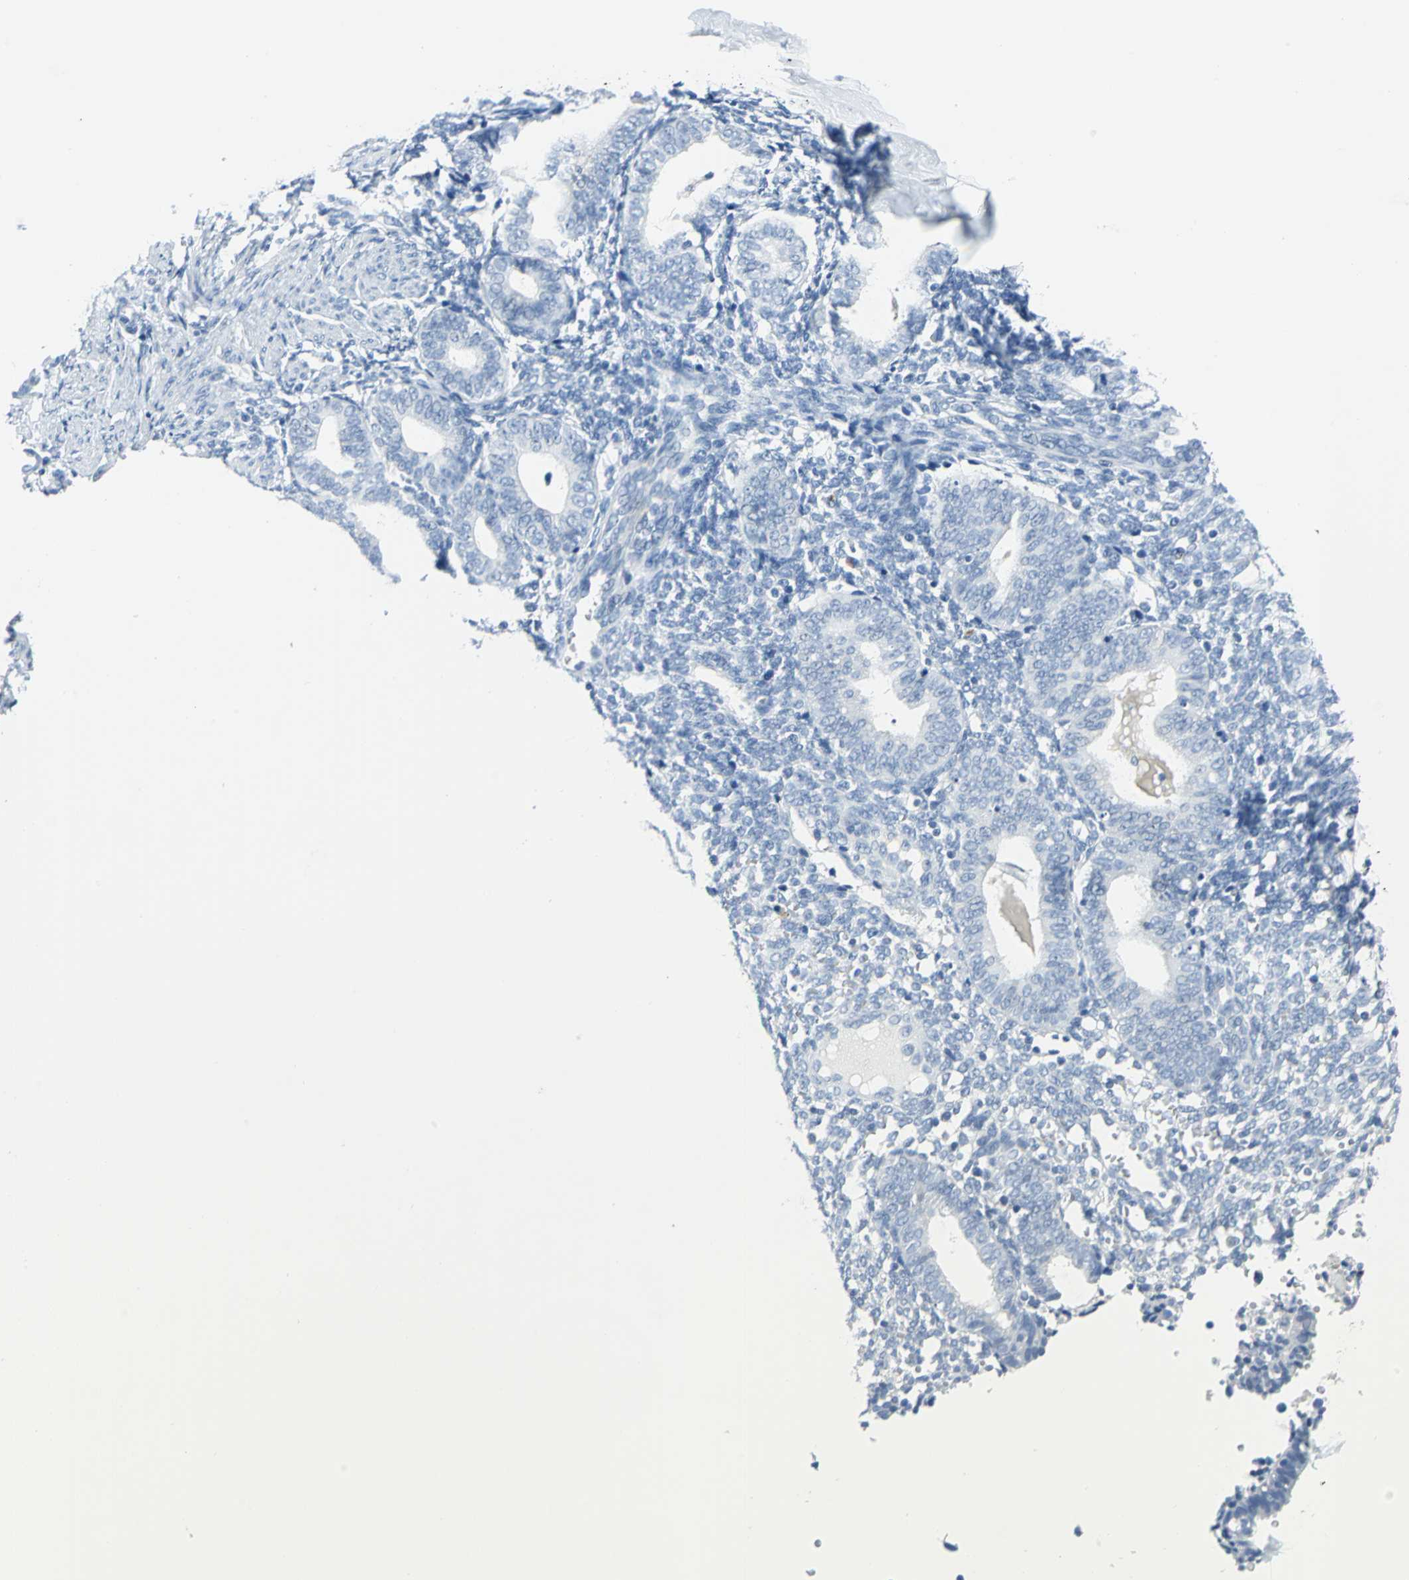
{"staining": {"intensity": "negative", "quantity": "none", "location": "none"}, "tissue": "endometrium", "cell_type": "Cells in endometrial stroma", "image_type": "normal", "snomed": [{"axis": "morphology", "description": "Normal tissue, NOS"}, {"axis": "topography", "description": "Endometrium"}], "caption": "DAB (3,3'-diaminobenzidine) immunohistochemical staining of unremarkable endometrium displays no significant positivity in cells in endometrial stroma.", "gene": "PKLR", "patient": {"sex": "female", "age": 61}}